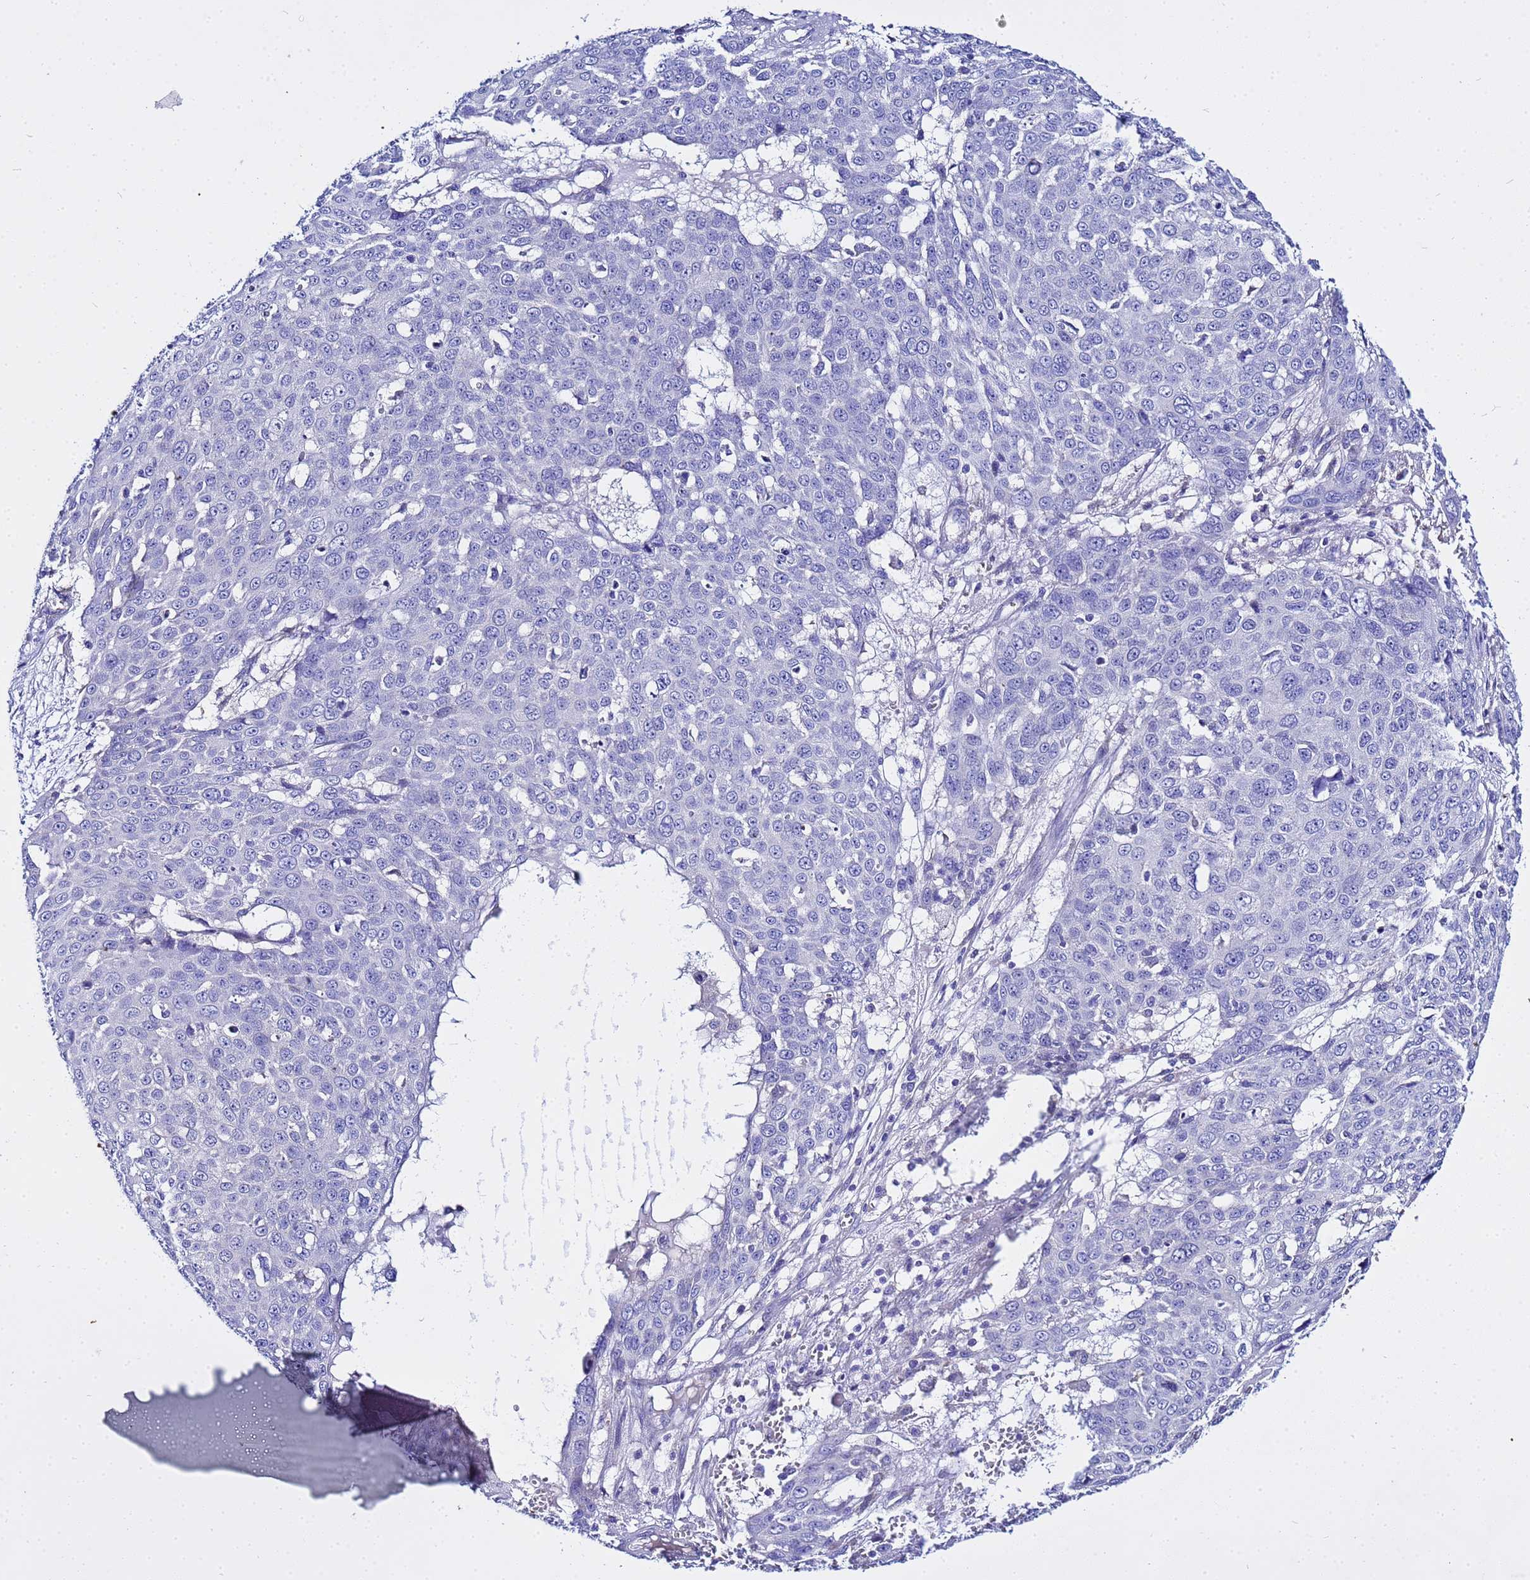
{"staining": {"intensity": "negative", "quantity": "none", "location": "none"}, "tissue": "skin cancer", "cell_type": "Tumor cells", "image_type": "cancer", "snomed": [{"axis": "morphology", "description": "Squamous cell carcinoma, NOS"}, {"axis": "topography", "description": "Skin"}], "caption": "Skin squamous cell carcinoma was stained to show a protein in brown. There is no significant expression in tumor cells. The staining was performed using DAB to visualize the protein expression in brown, while the nuclei were stained in blue with hematoxylin (Magnification: 20x).", "gene": "USP18", "patient": {"sex": "male", "age": 71}}